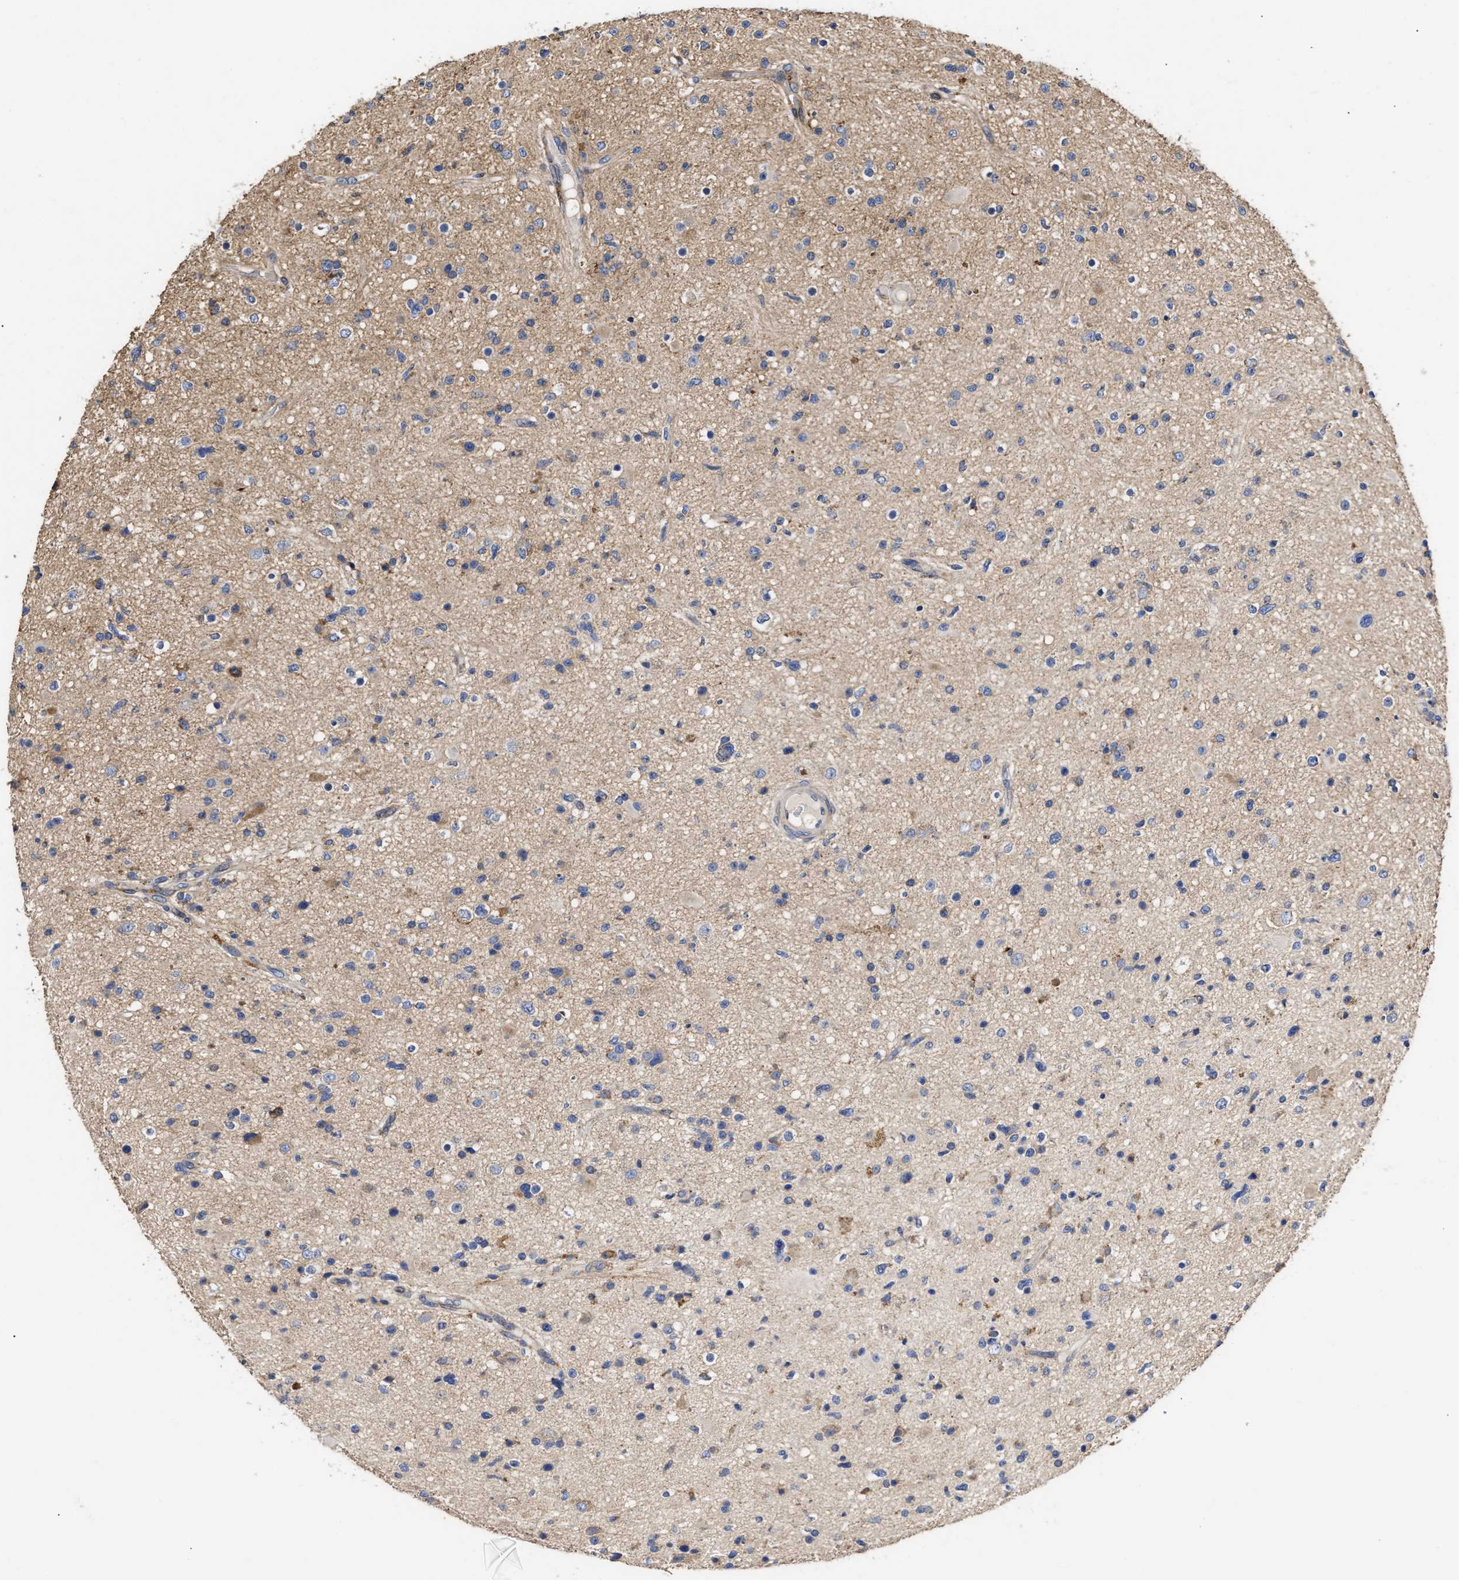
{"staining": {"intensity": "negative", "quantity": "none", "location": "none"}, "tissue": "glioma", "cell_type": "Tumor cells", "image_type": "cancer", "snomed": [{"axis": "morphology", "description": "Glioma, malignant, High grade"}, {"axis": "topography", "description": "Brain"}], "caption": "Immunohistochemical staining of glioma displays no significant expression in tumor cells. (DAB IHC visualized using brightfield microscopy, high magnification).", "gene": "MALSU1", "patient": {"sex": "male", "age": 33}}